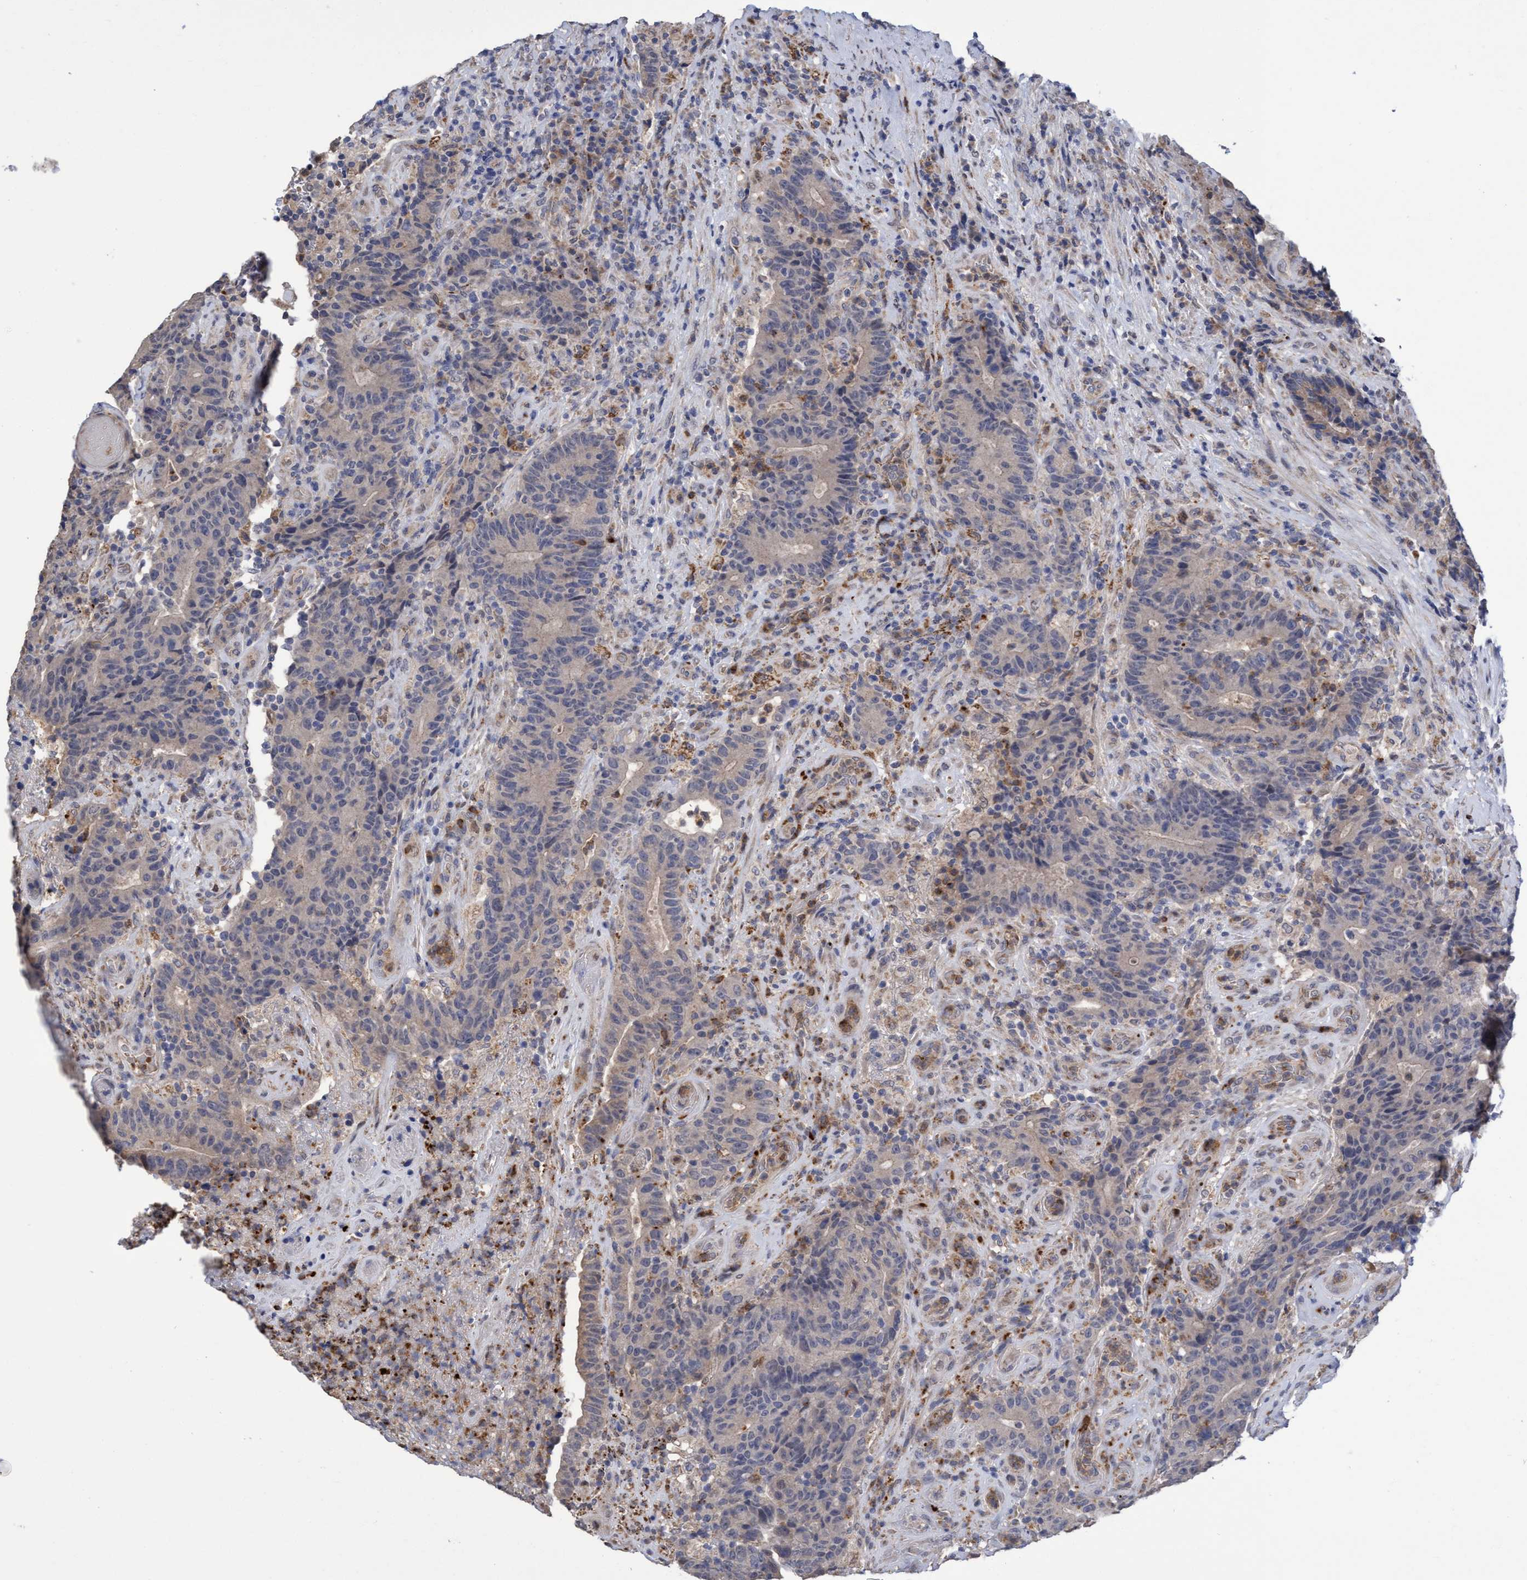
{"staining": {"intensity": "moderate", "quantity": "25%-75%", "location": "cytoplasmic/membranous"}, "tissue": "colorectal cancer", "cell_type": "Tumor cells", "image_type": "cancer", "snomed": [{"axis": "morphology", "description": "Normal tissue, NOS"}, {"axis": "morphology", "description": "Adenocarcinoma, NOS"}, {"axis": "topography", "description": "Colon"}], "caption": "An immunohistochemistry photomicrograph of tumor tissue is shown. Protein staining in brown highlights moderate cytoplasmic/membranous positivity in colorectal cancer (adenocarcinoma) within tumor cells.", "gene": "SEMA4D", "patient": {"sex": "female", "age": 75}}